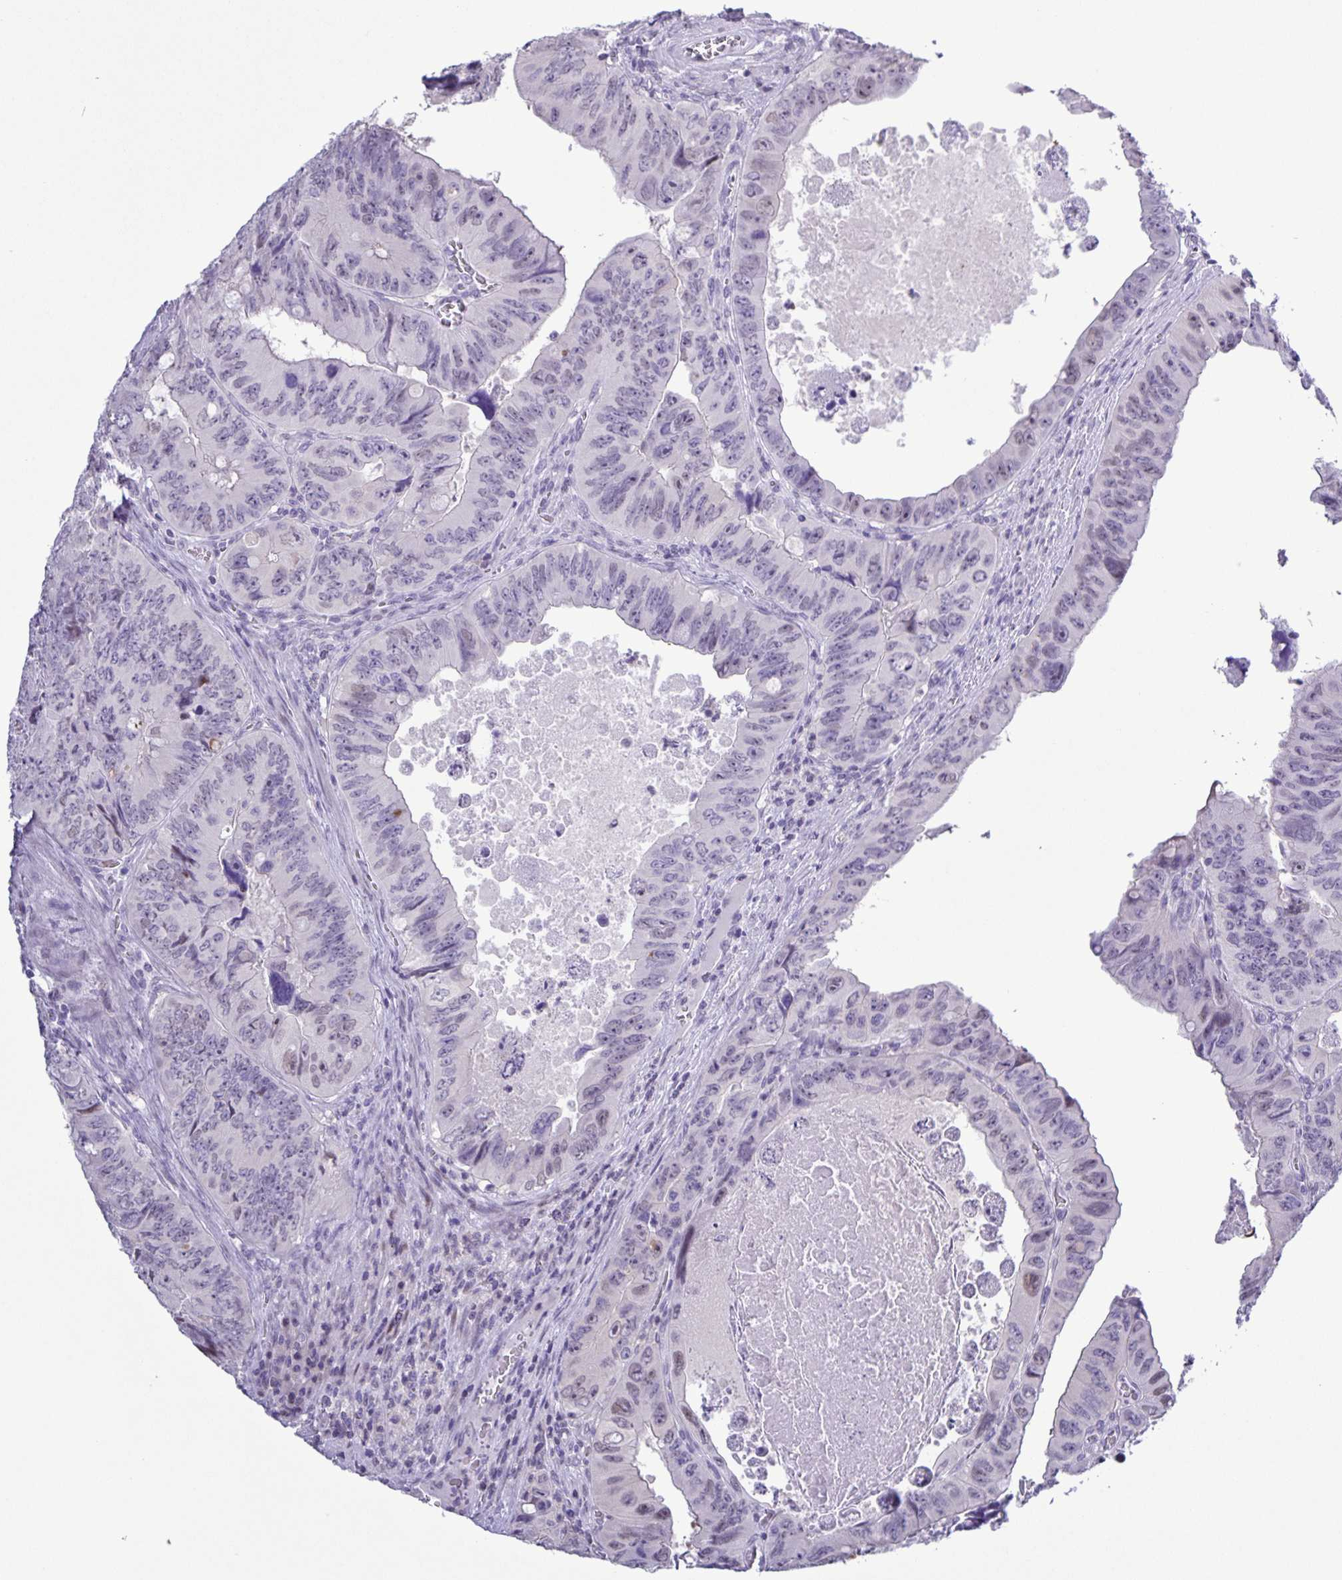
{"staining": {"intensity": "weak", "quantity": "<25%", "location": "nuclear"}, "tissue": "colorectal cancer", "cell_type": "Tumor cells", "image_type": "cancer", "snomed": [{"axis": "morphology", "description": "Adenocarcinoma, NOS"}, {"axis": "topography", "description": "Colon"}], "caption": "Adenocarcinoma (colorectal) was stained to show a protein in brown. There is no significant expression in tumor cells. Nuclei are stained in blue.", "gene": "ONECUT2", "patient": {"sex": "female", "age": 84}}